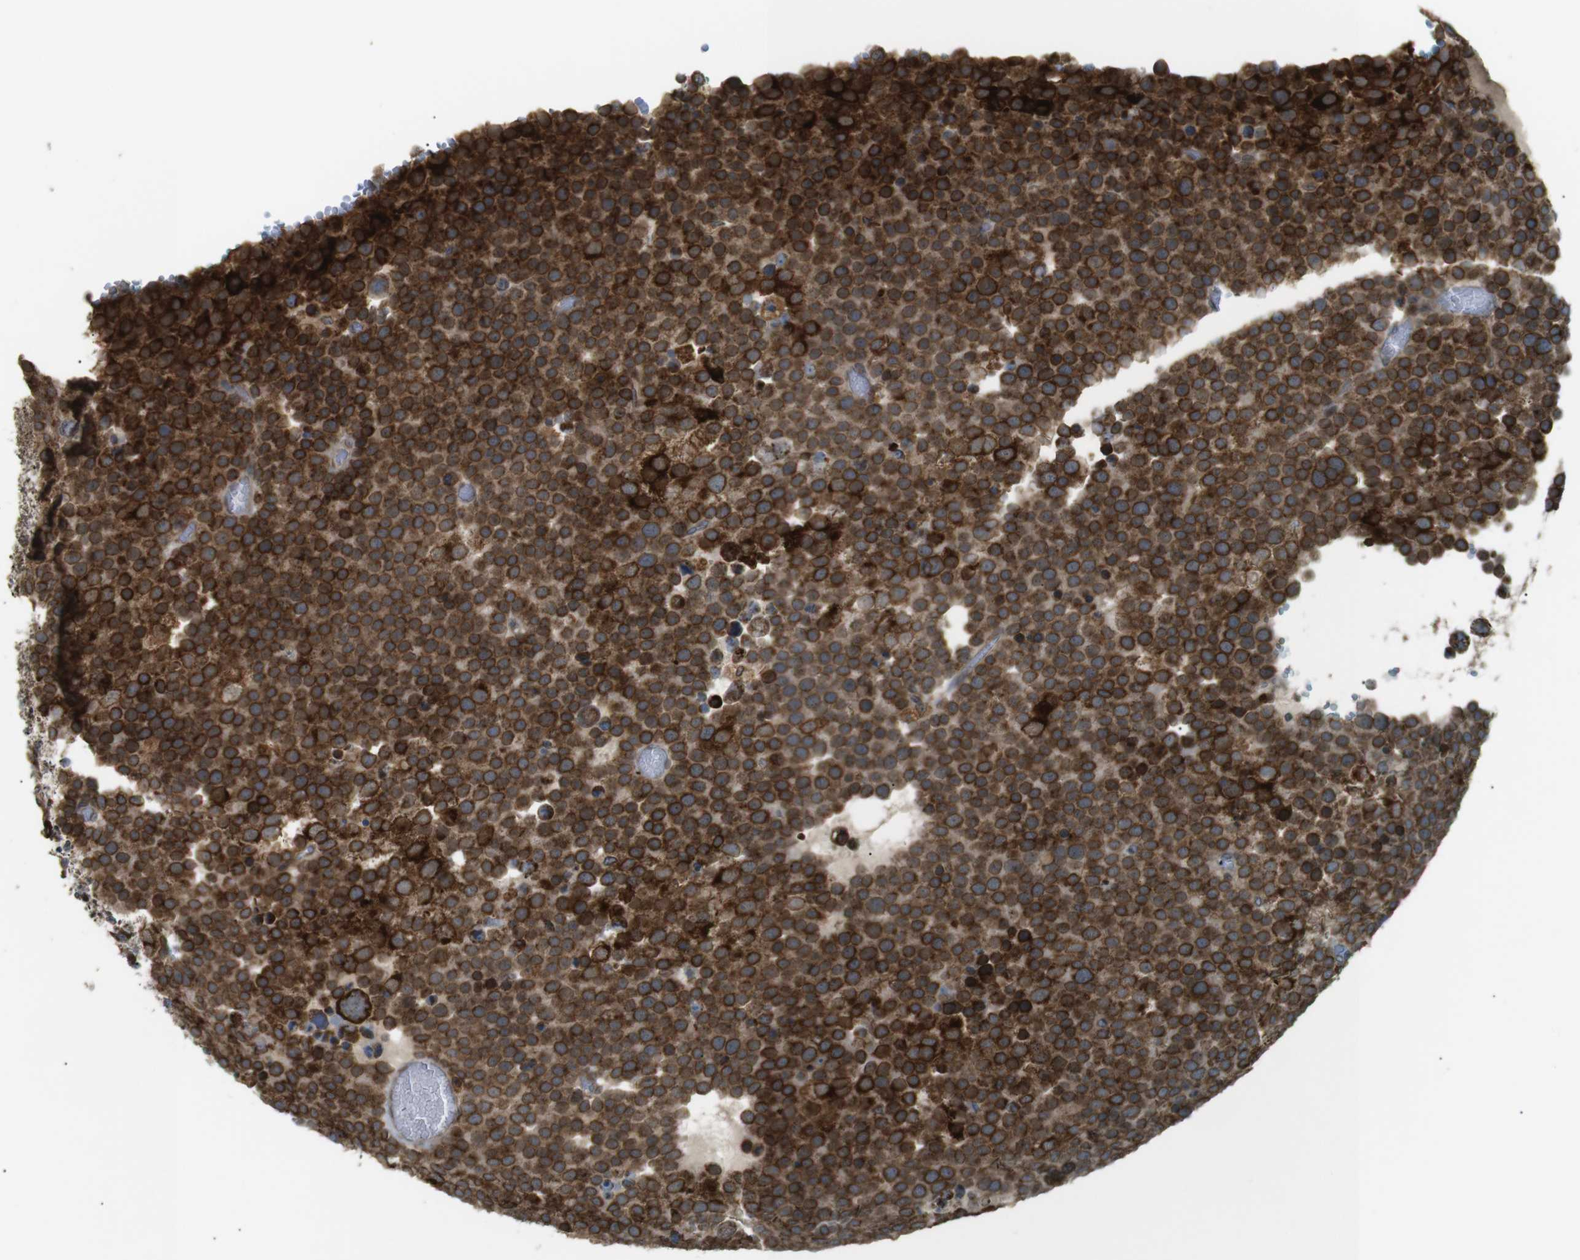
{"staining": {"intensity": "strong", "quantity": ">75%", "location": "cytoplasmic/membranous"}, "tissue": "testis cancer", "cell_type": "Tumor cells", "image_type": "cancer", "snomed": [{"axis": "morphology", "description": "Seminoma, NOS"}, {"axis": "topography", "description": "Testis"}], "caption": "Seminoma (testis) stained with IHC displays strong cytoplasmic/membranous positivity in about >75% of tumor cells.", "gene": "TMED4", "patient": {"sex": "male", "age": 71}}